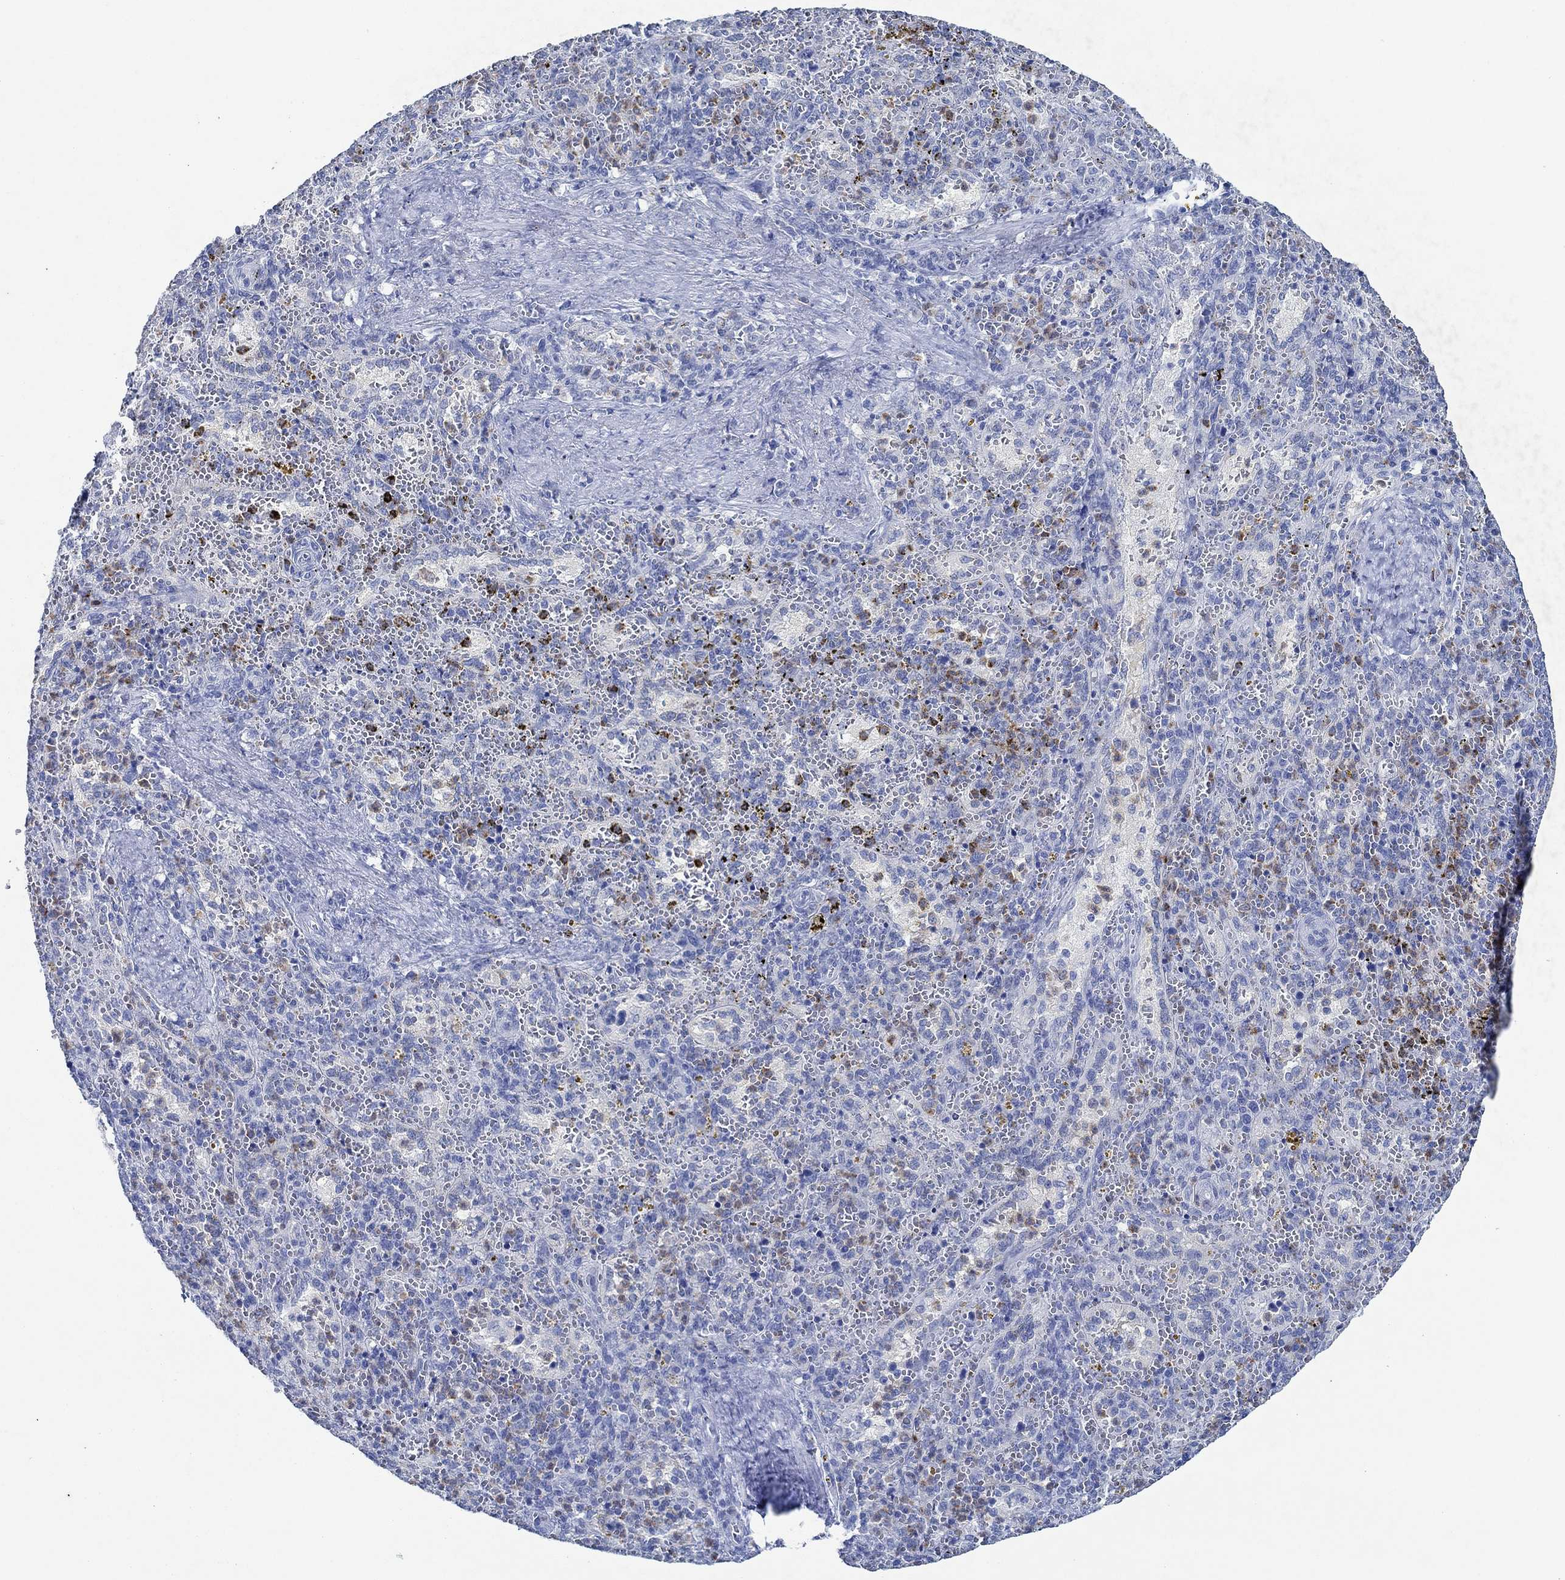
{"staining": {"intensity": "moderate", "quantity": "<25%", "location": "cytoplasmic/membranous"}, "tissue": "spleen", "cell_type": "Cells in red pulp", "image_type": "normal", "snomed": [{"axis": "morphology", "description": "Normal tissue, NOS"}, {"axis": "topography", "description": "Spleen"}], "caption": "Human spleen stained for a protein (brown) reveals moderate cytoplasmic/membranous positive expression in approximately <25% of cells in red pulp.", "gene": "ZNF671", "patient": {"sex": "female", "age": 50}}